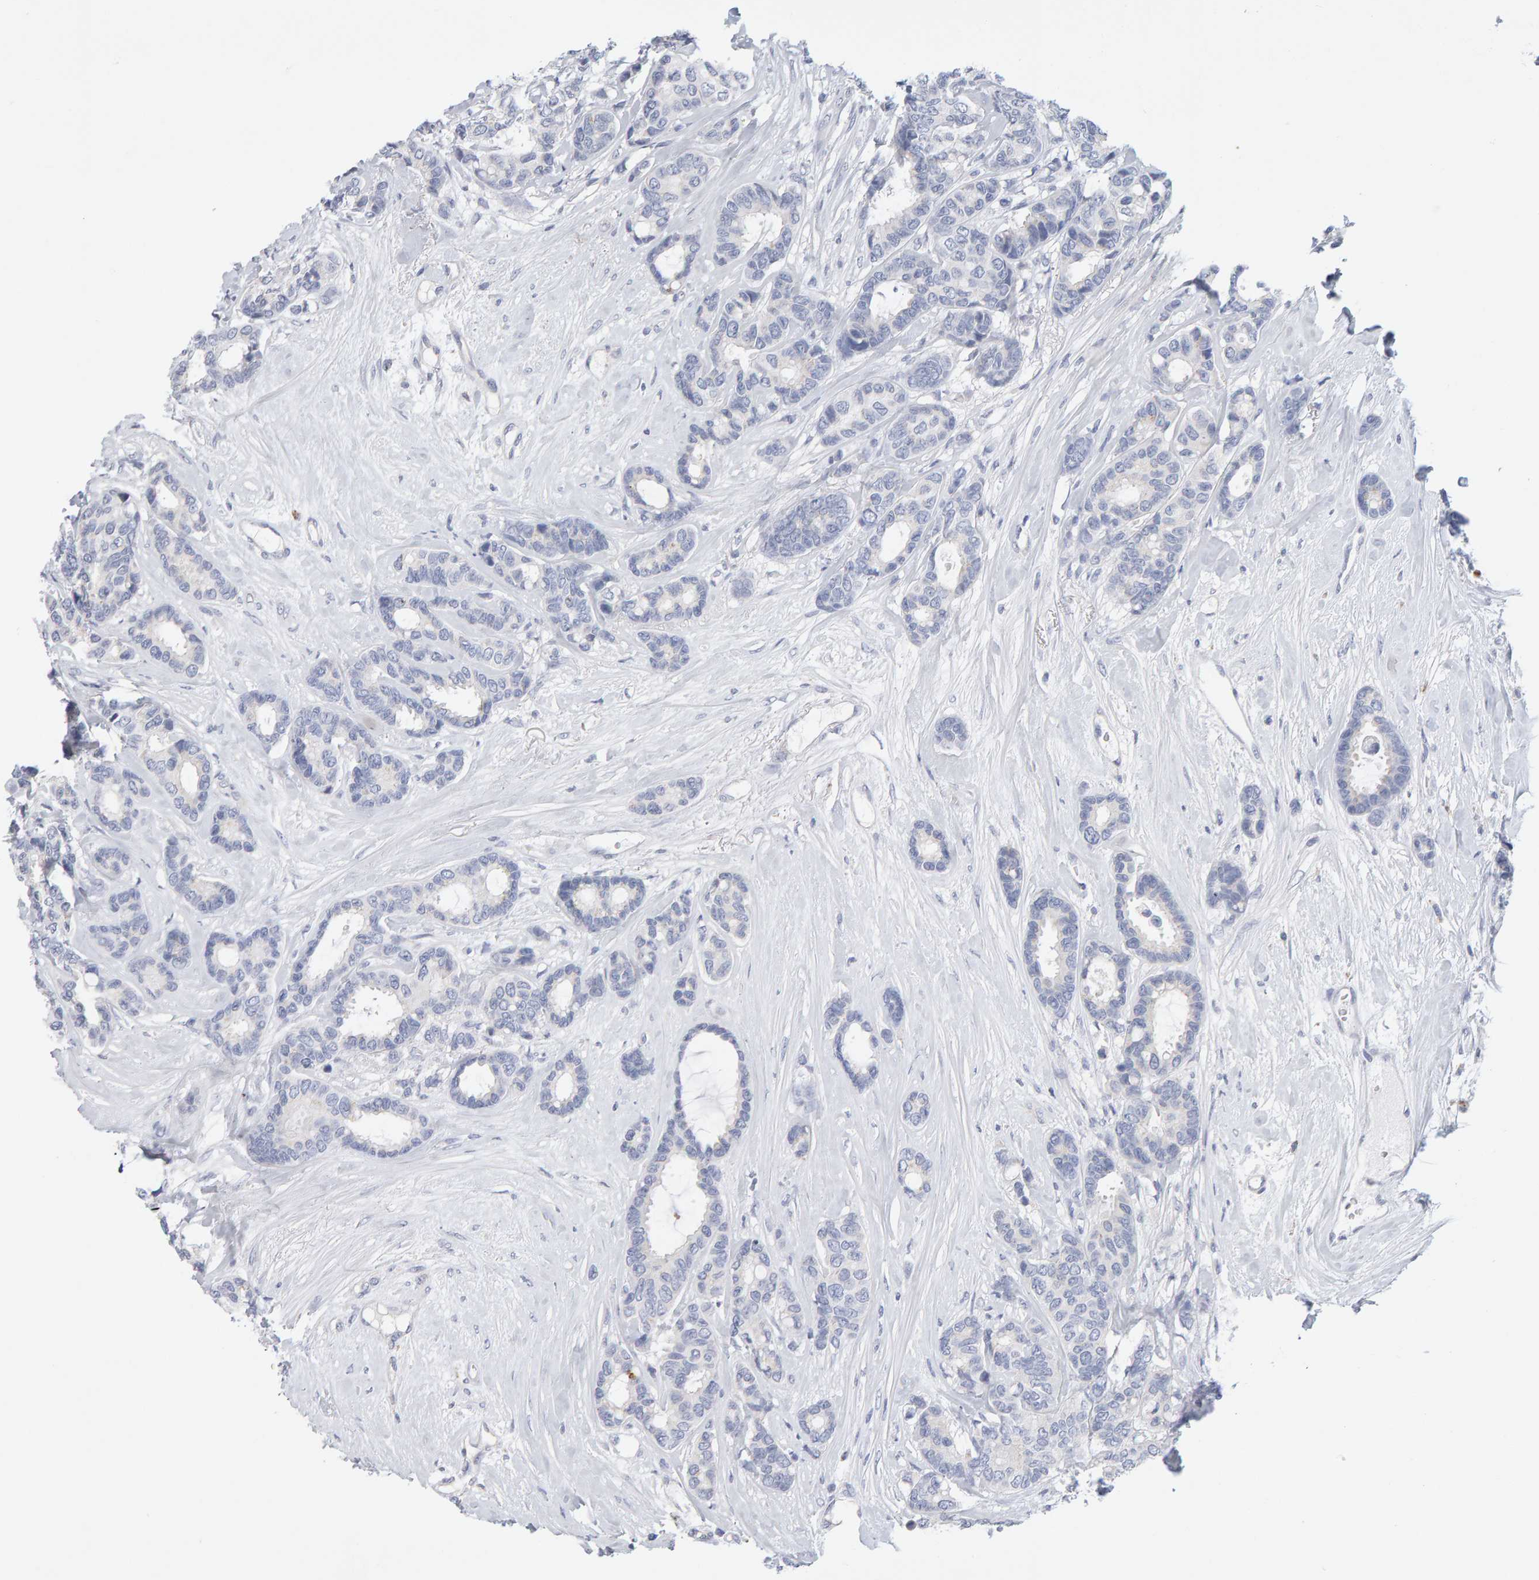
{"staining": {"intensity": "negative", "quantity": "none", "location": "none"}, "tissue": "breast cancer", "cell_type": "Tumor cells", "image_type": "cancer", "snomed": [{"axis": "morphology", "description": "Duct carcinoma"}, {"axis": "topography", "description": "Breast"}], "caption": "Tumor cells show no significant staining in breast cancer (infiltrating ductal carcinoma).", "gene": "METRNL", "patient": {"sex": "female", "age": 87}}